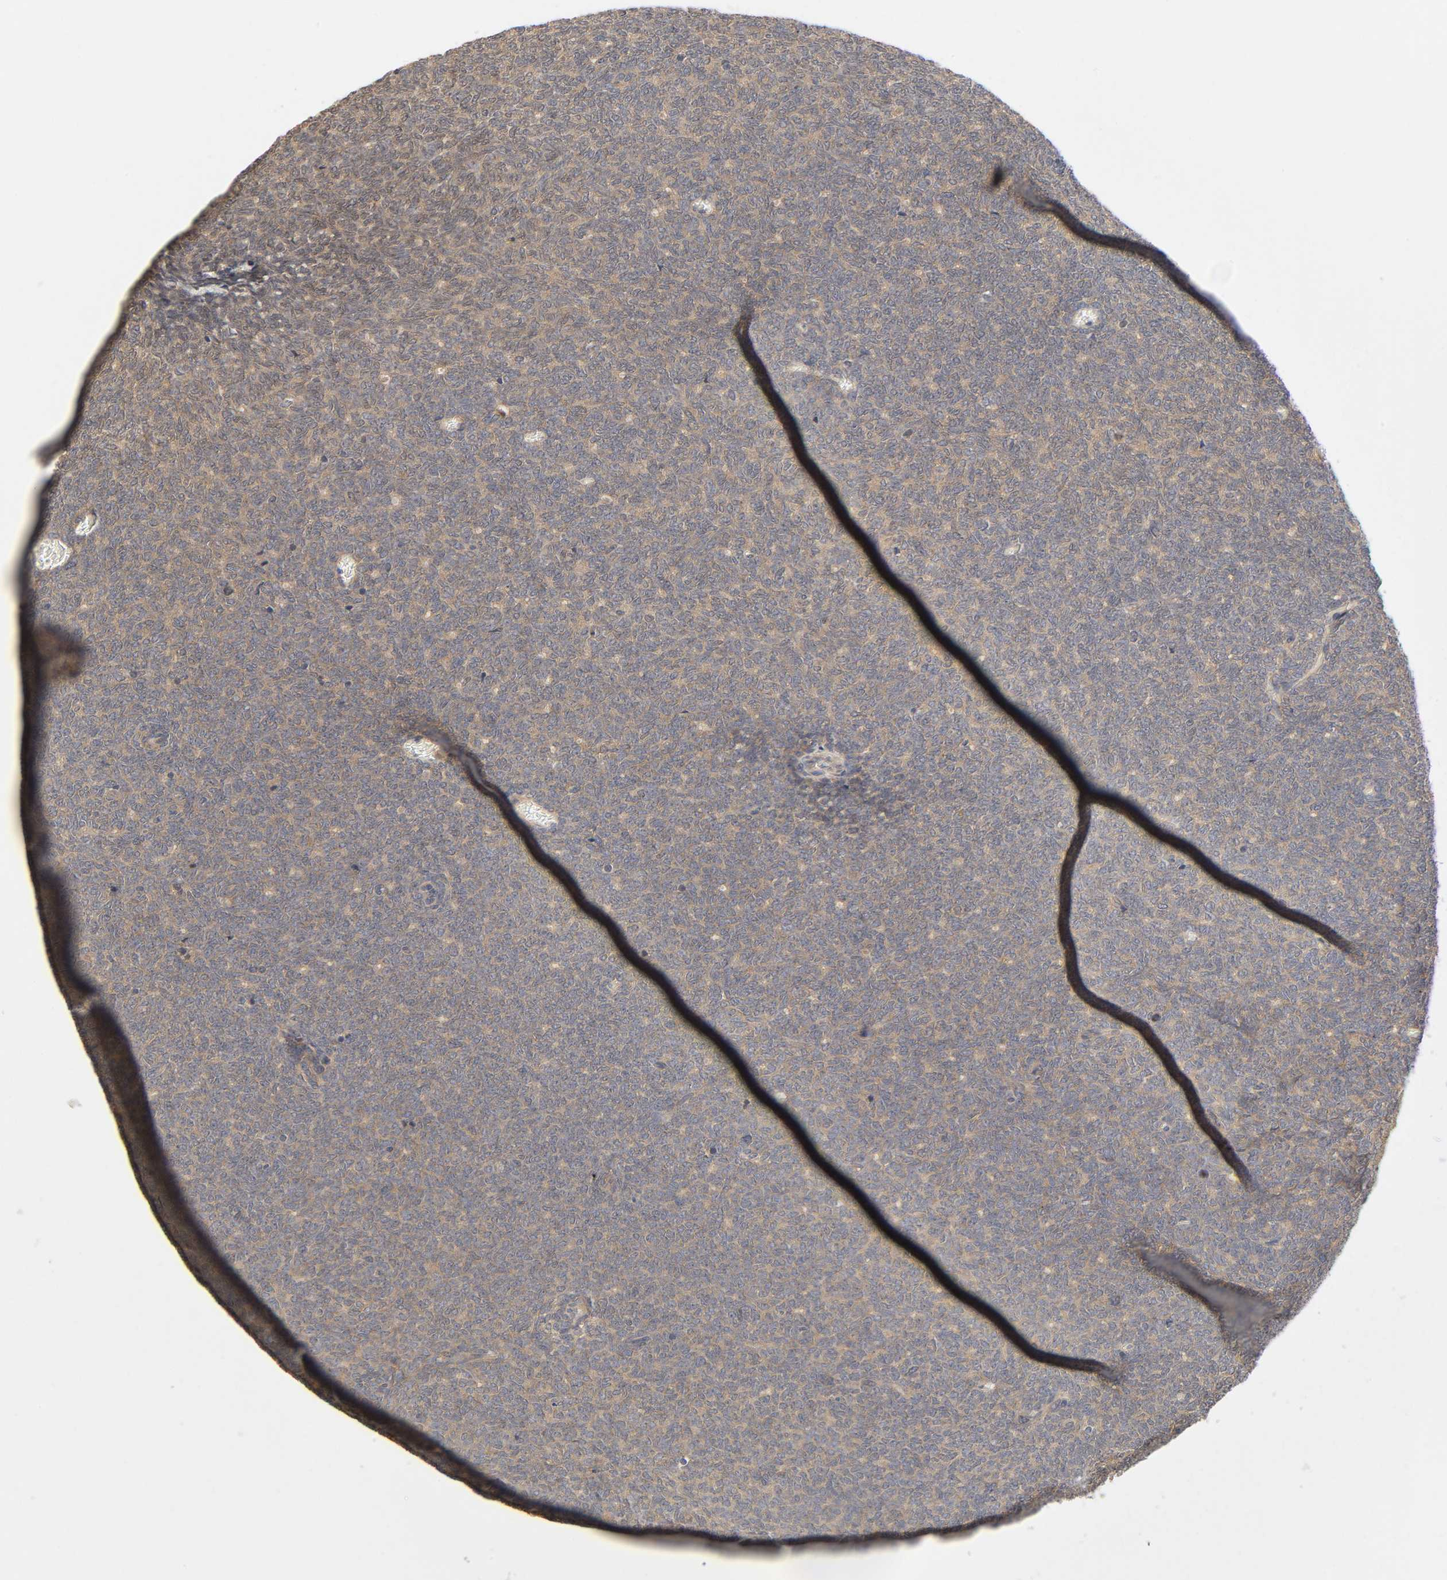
{"staining": {"intensity": "moderate", "quantity": ">75%", "location": "cytoplasmic/membranous"}, "tissue": "renal cancer", "cell_type": "Tumor cells", "image_type": "cancer", "snomed": [{"axis": "morphology", "description": "Neoplasm, malignant, NOS"}, {"axis": "topography", "description": "Kidney"}], "caption": "Immunohistochemical staining of renal cancer (malignant neoplasm) exhibits medium levels of moderate cytoplasmic/membranous staining in about >75% of tumor cells. Ihc stains the protein of interest in brown and the nuclei are stained blue.", "gene": "CPB2", "patient": {"sex": "male", "age": 28}}